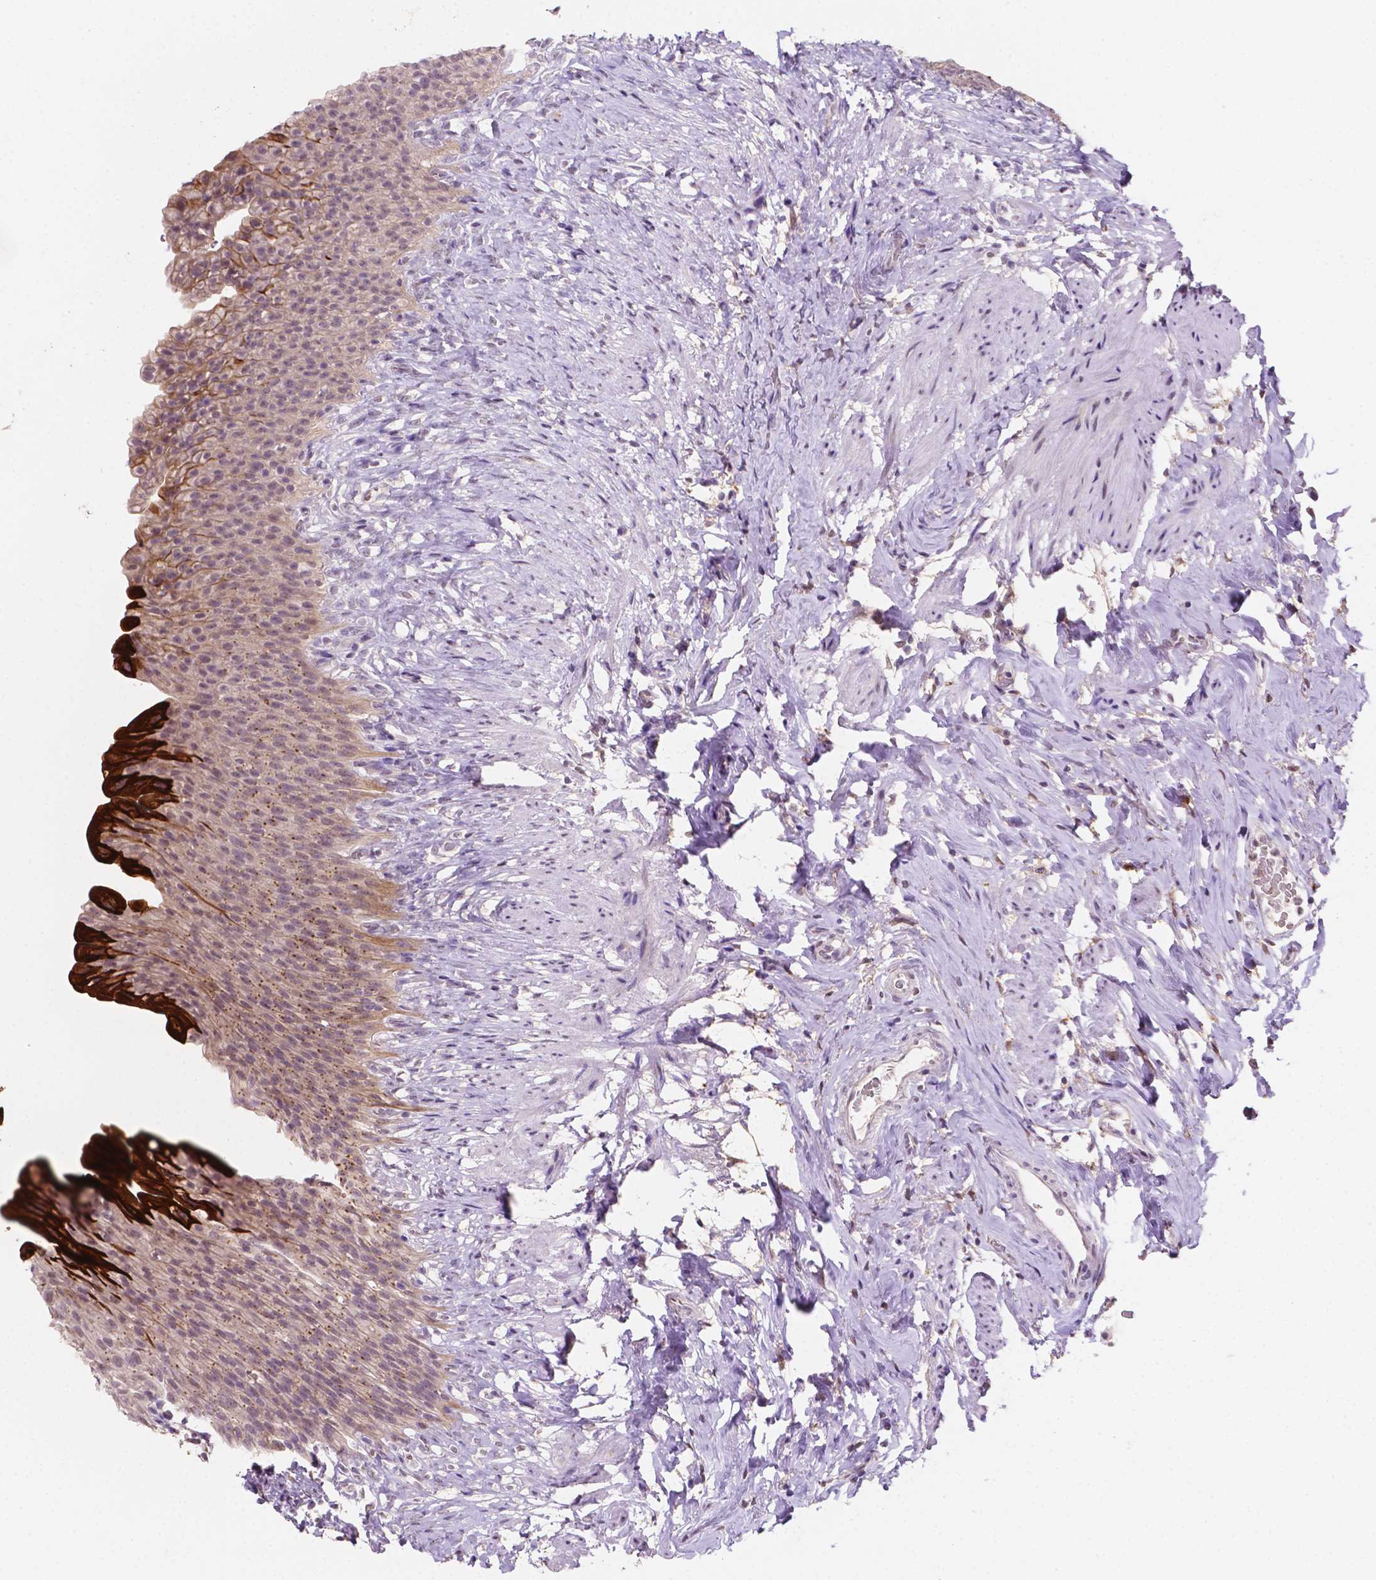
{"staining": {"intensity": "strong", "quantity": "<25%", "location": "cytoplasmic/membranous"}, "tissue": "urinary bladder", "cell_type": "Urothelial cells", "image_type": "normal", "snomed": [{"axis": "morphology", "description": "Normal tissue, NOS"}, {"axis": "topography", "description": "Urinary bladder"}, {"axis": "topography", "description": "Prostate"}], "caption": "Immunohistochemical staining of unremarkable urinary bladder exhibits strong cytoplasmic/membranous protein expression in approximately <25% of urothelial cells. (brown staining indicates protein expression, while blue staining denotes nuclei).", "gene": "SHLD3", "patient": {"sex": "male", "age": 76}}